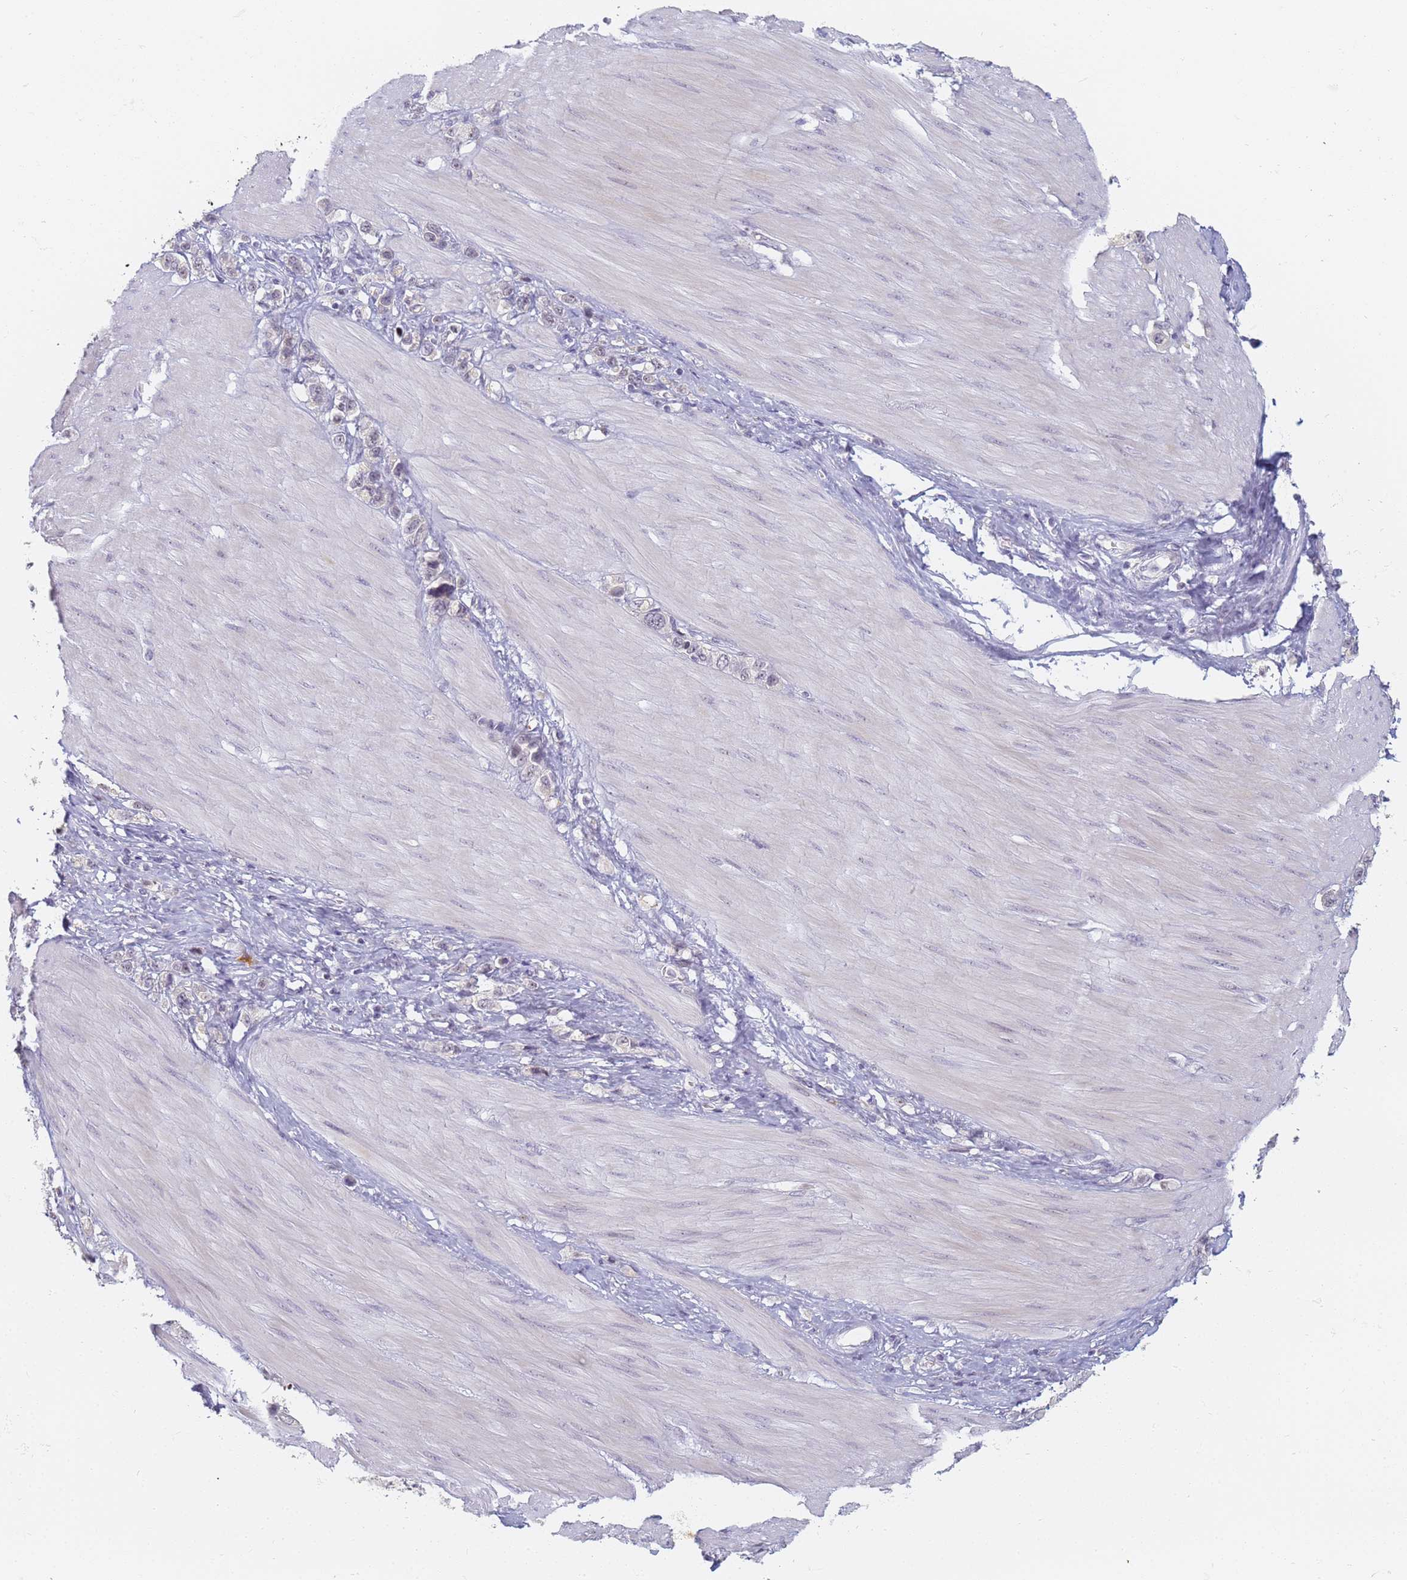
{"staining": {"intensity": "negative", "quantity": "none", "location": "none"}, "tissue": "stomach cancer", "cell_type": "Tumor cells", "image_type": "cancer", "snomed": [{"axis": "morphology", "description": "Adenocarcinoma, NOS"}, {"axis": "topography", "description": "Stomach"}], "caption": "IHC photomicrograph of neoplastic tissue: human stomach adenocarcinoma stained with DAB exhibits no significant protein positivity in tumor cells. (Stains: DAB (3,3'-diaminobenzidine) IHC with hematoxylin counter stain, Microscopy: brightfield microscopy at high magnification).", "gene": "SLC38A9", "patient": {"sex": "female", "age": 65}}